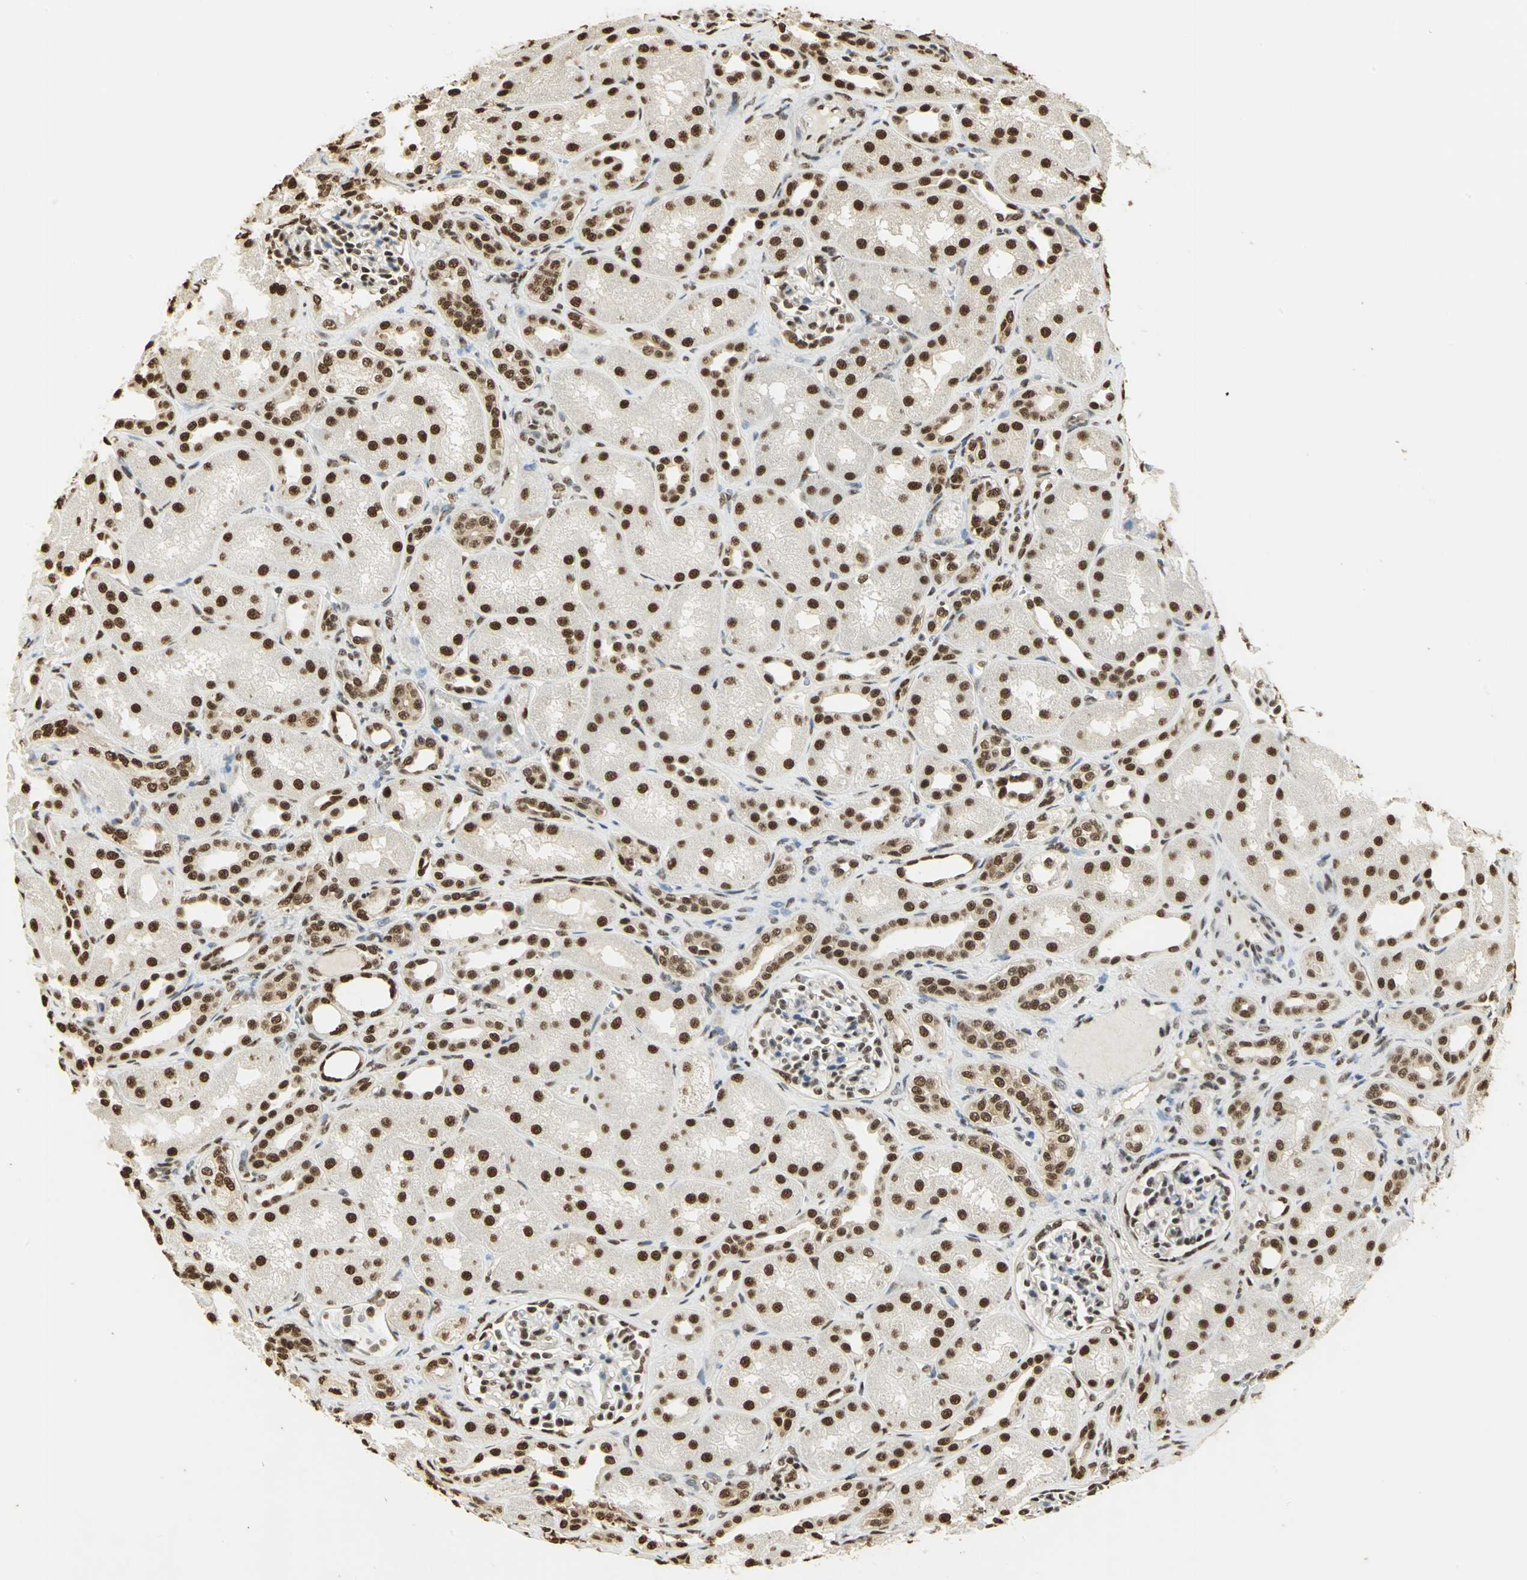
{"staining": {"intensity": "strong", "quantity": "25%-75%", "location": "nuclear"}, "tissue": "kidney", "cell_type": "Cells in glomeruli", "image_type": "normal", "snomed": [{"axis": "morphology", "description": "Normal tissue, NOS"}, {"axis": "topography", "description": "Kidney"}], "caption": "DAB (3,3'-diaminobenzidine) immunohistochemical staining of benign human kidney exhibits strong nuclear protein expression in about 25%-75% of cells in glomeruli.", "gene": "SET", "patient": {"sex": "male", "age": 7}}